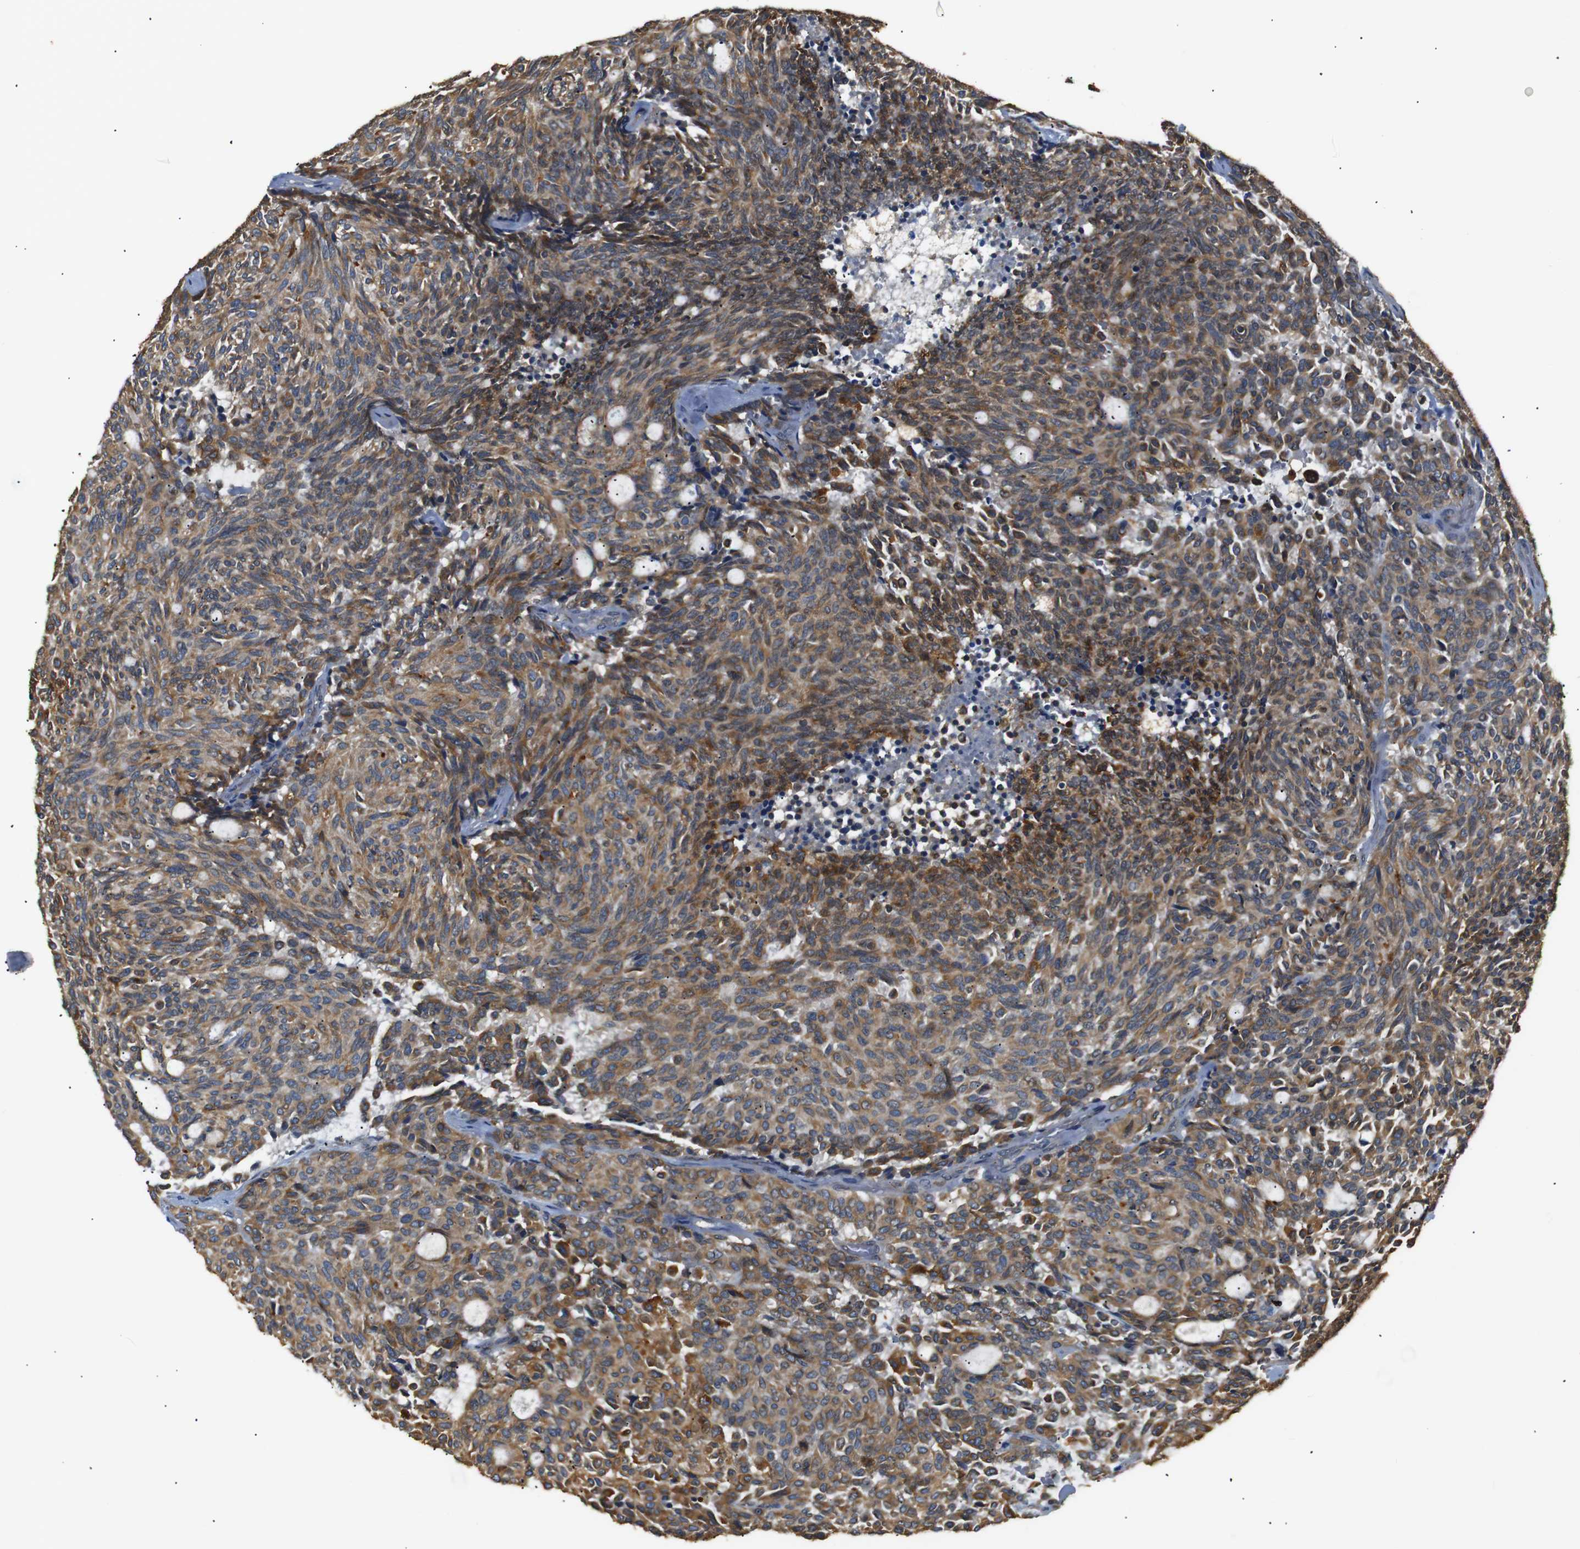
{"staining": {"intensity": "moderate", "quantity": ">75%", "location": "cytoplasmic/membranous"}, "tissue": "carcinoid", "cell_type": "Tumor cells", "image_type": "cancer", "snomed": [{"axis": "morphology", "description": "Carcinoid, malignant, NOS"}, {"axis": "topography", "description": "Pancreas"}], "caption": "Immunohistochemistry of human carcinoid (malignant) reveals medium levels of moderate cytoplasmic/membranous staining in about >75% of tumor cells.", "gene": "TMED2", "patient": {"sex": "female", "age": 54}}